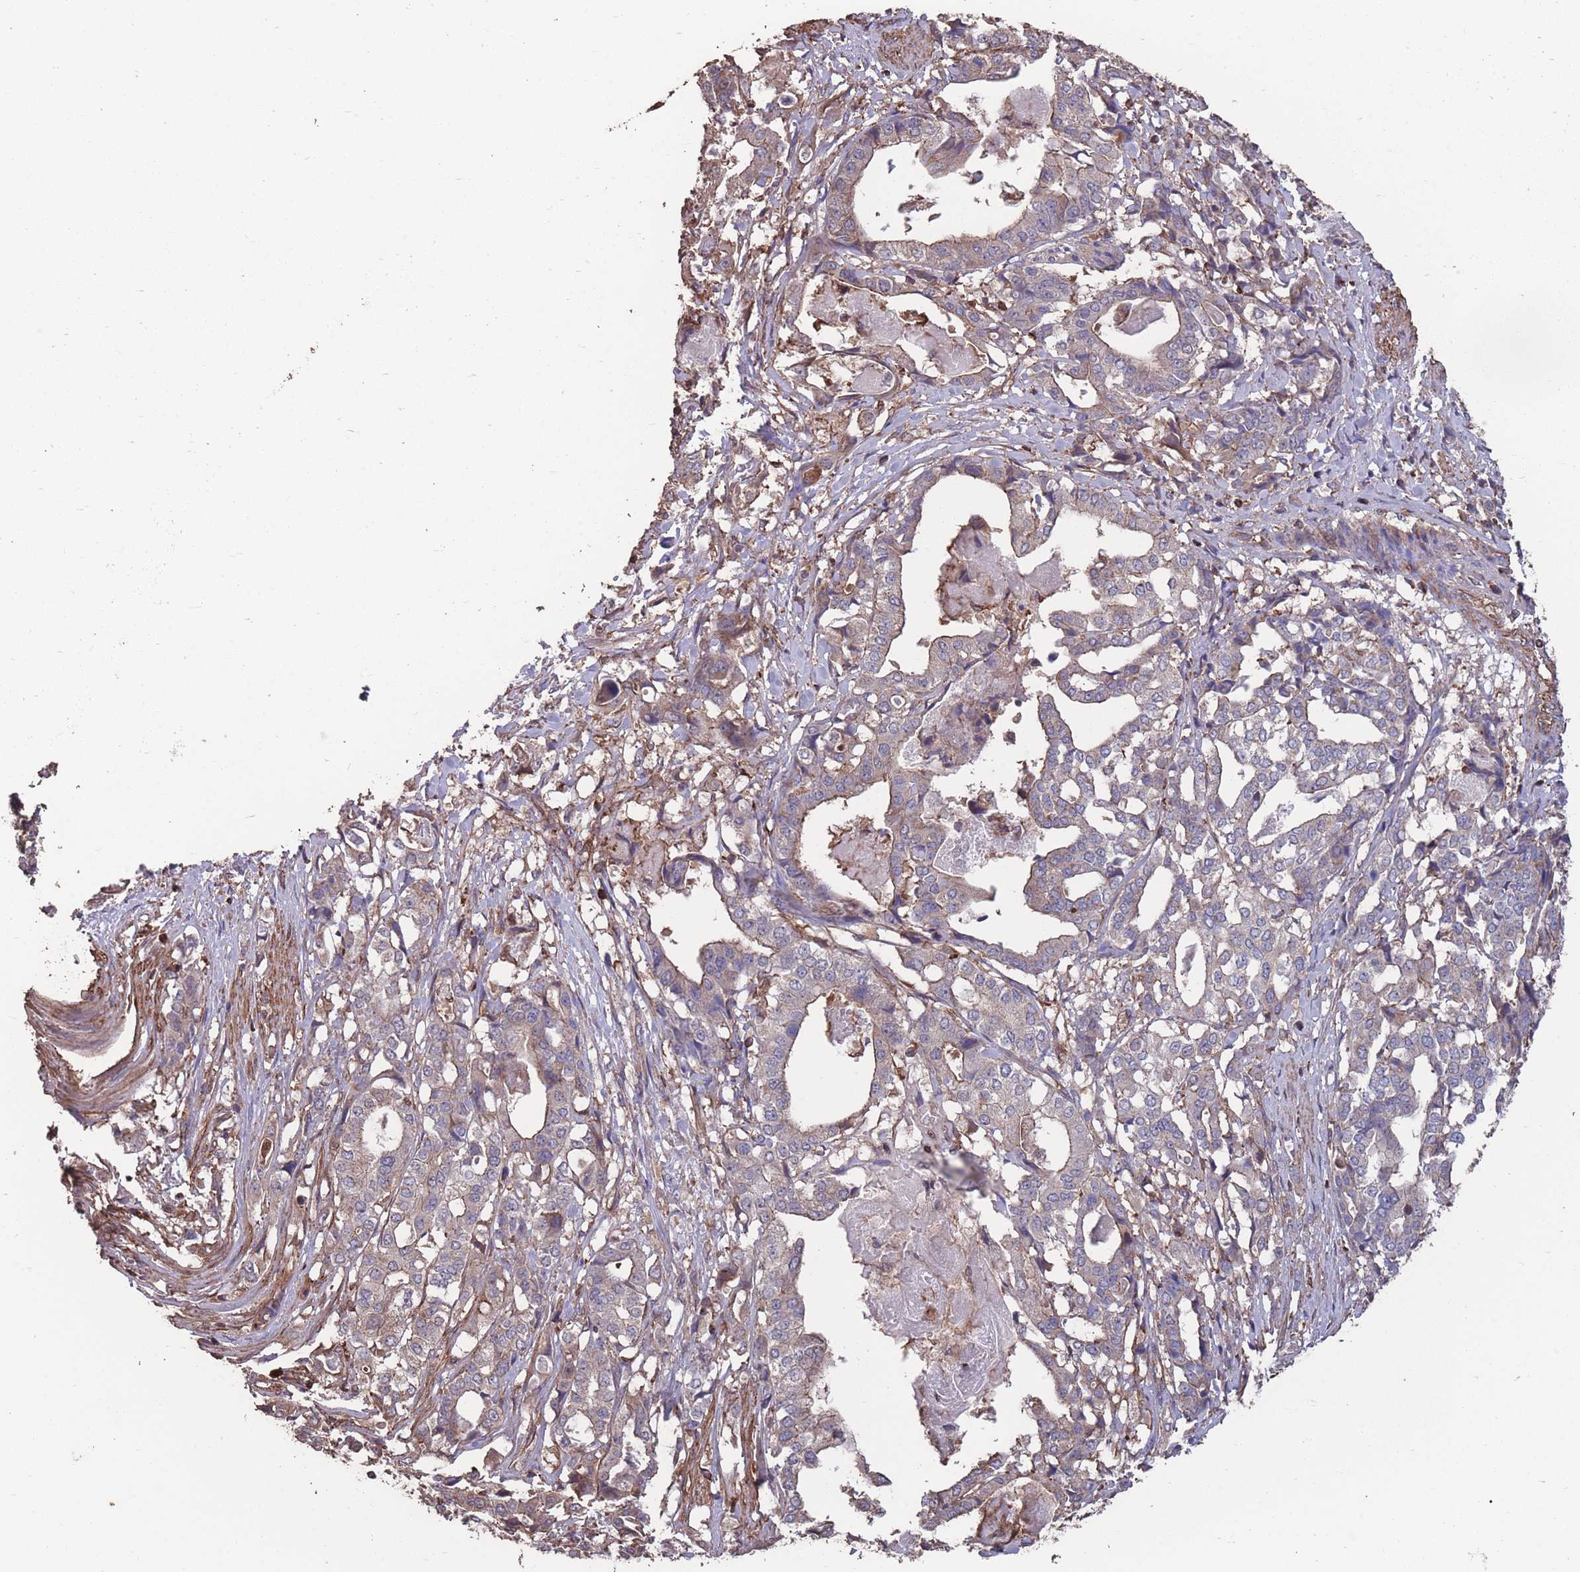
{"staining": {"intensity": "moderate", "quantity": "<25%", "location": "cytoplasmic/membranous"}, "tissue": "stomach cancer", "cell_type": "Tumor cells", "image_type": "cancer", "snomed": [{"axis": "morphology", "description": "Adenocarcinoma, NOS"}, {"axis": "topography", "description": "Stomach"}], "caption": "Moderate cytoplasmic/membranous protein positivity is present in about <25% of tumor cells in stomach adenocarcinoma. The protein is stained brown, and the nuclei are stained in blue (DAB IHC with brightfield microscopy, high magnification).", "gene": "NUDT21", "patient": {"sex": "male", "age": 48}}